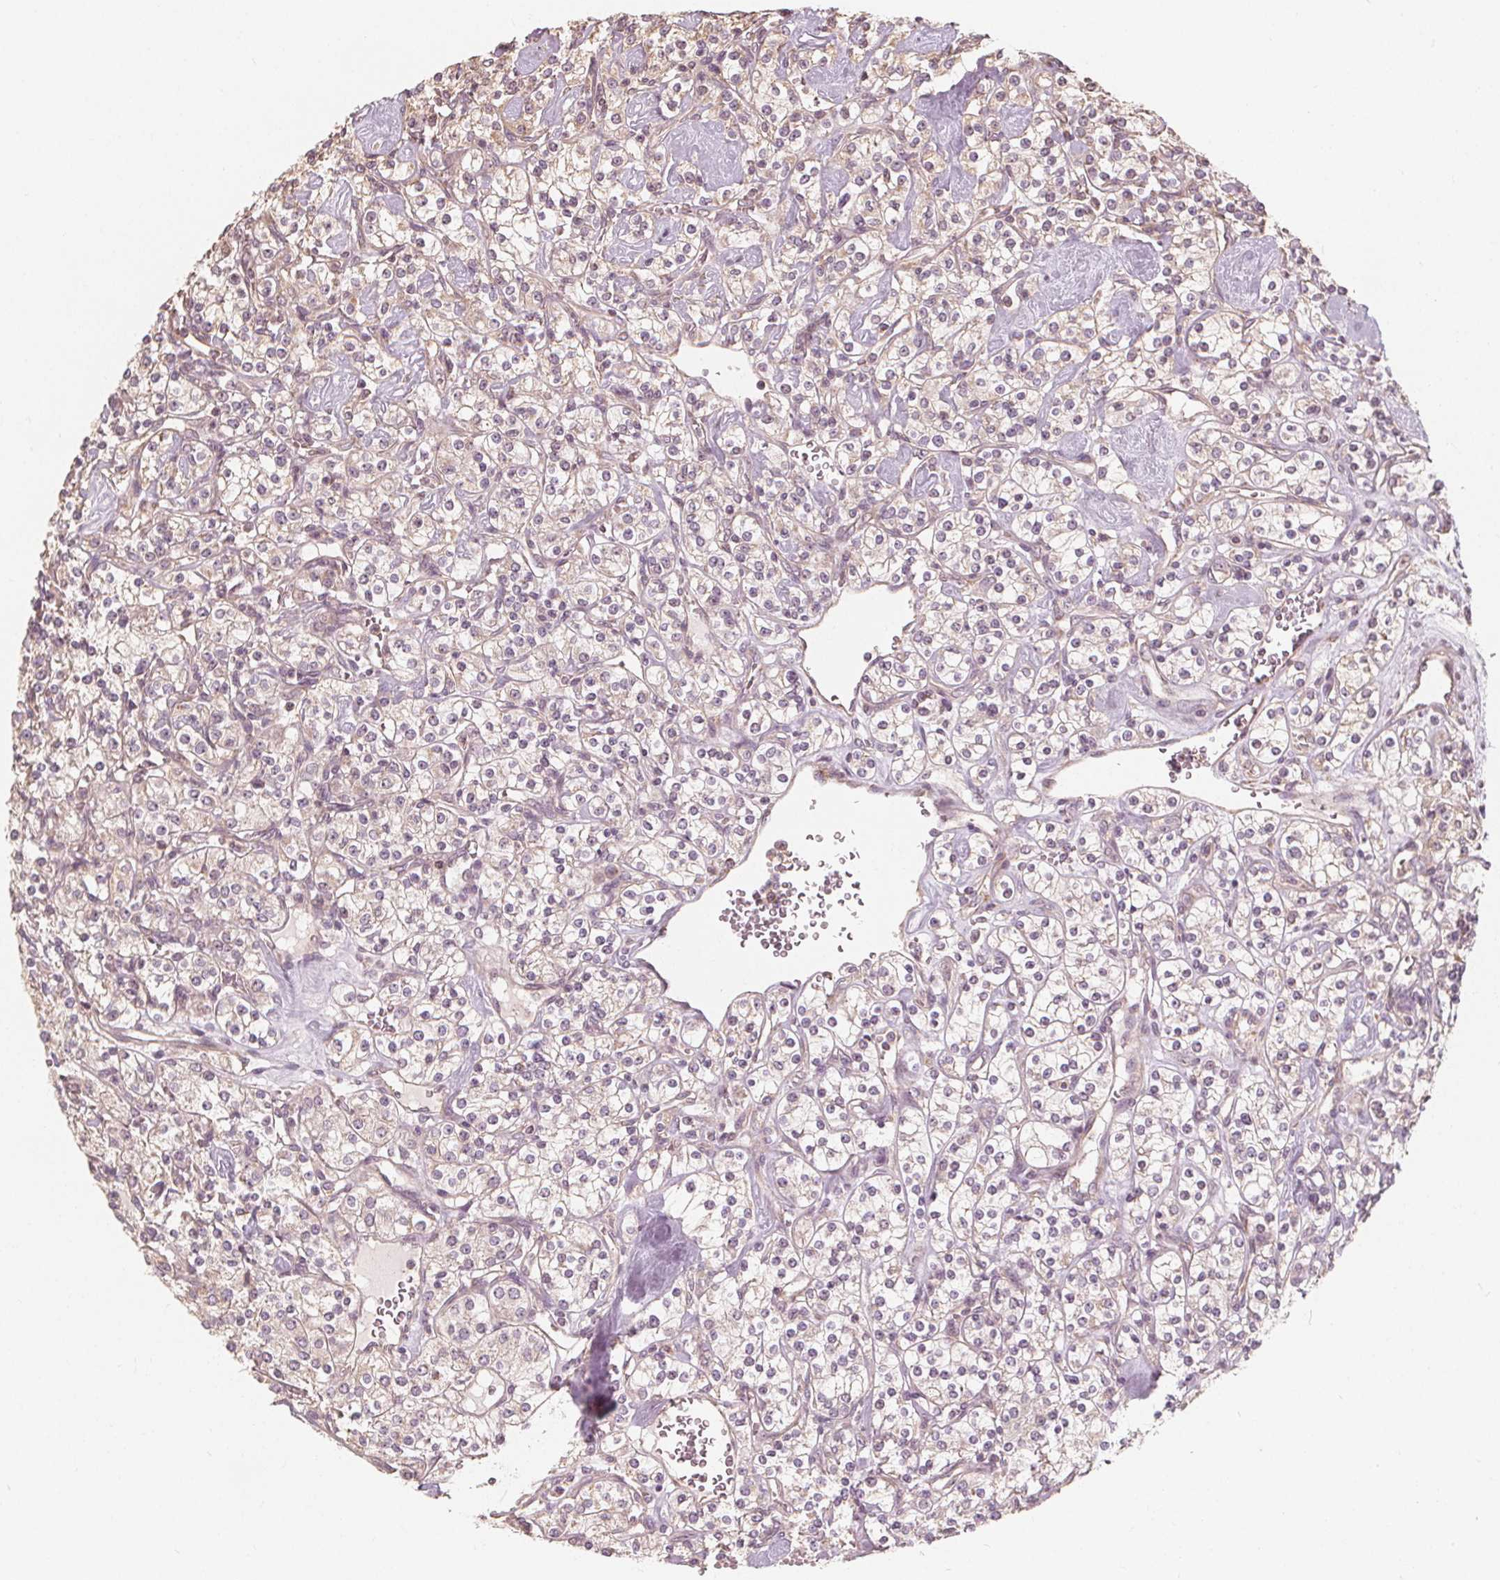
{"staining": {"intensity": "weak", "quantity": "25%-75%", "location": "cytoplasmic/membranous"}, "tissue": "renal cancer", "cell_type": "Tumor cells", "image_type": "cancer", "snomed": [{"axis": "morphology", "description": "Adenocarcinoma, NOS"}, {"axis": "topography", "description": "Kidney"}], "caption": "The histopathology image shows immunohistochemical staining of renal cancer. There is weak cytoplasmic/membranous expression is appreciated in about 25%-75% of tumor cells. (DAB IHC with brightfield microscopy, high magnification).", "gene": "PEX26", "patient": {"sex": "male", "age": 77}}